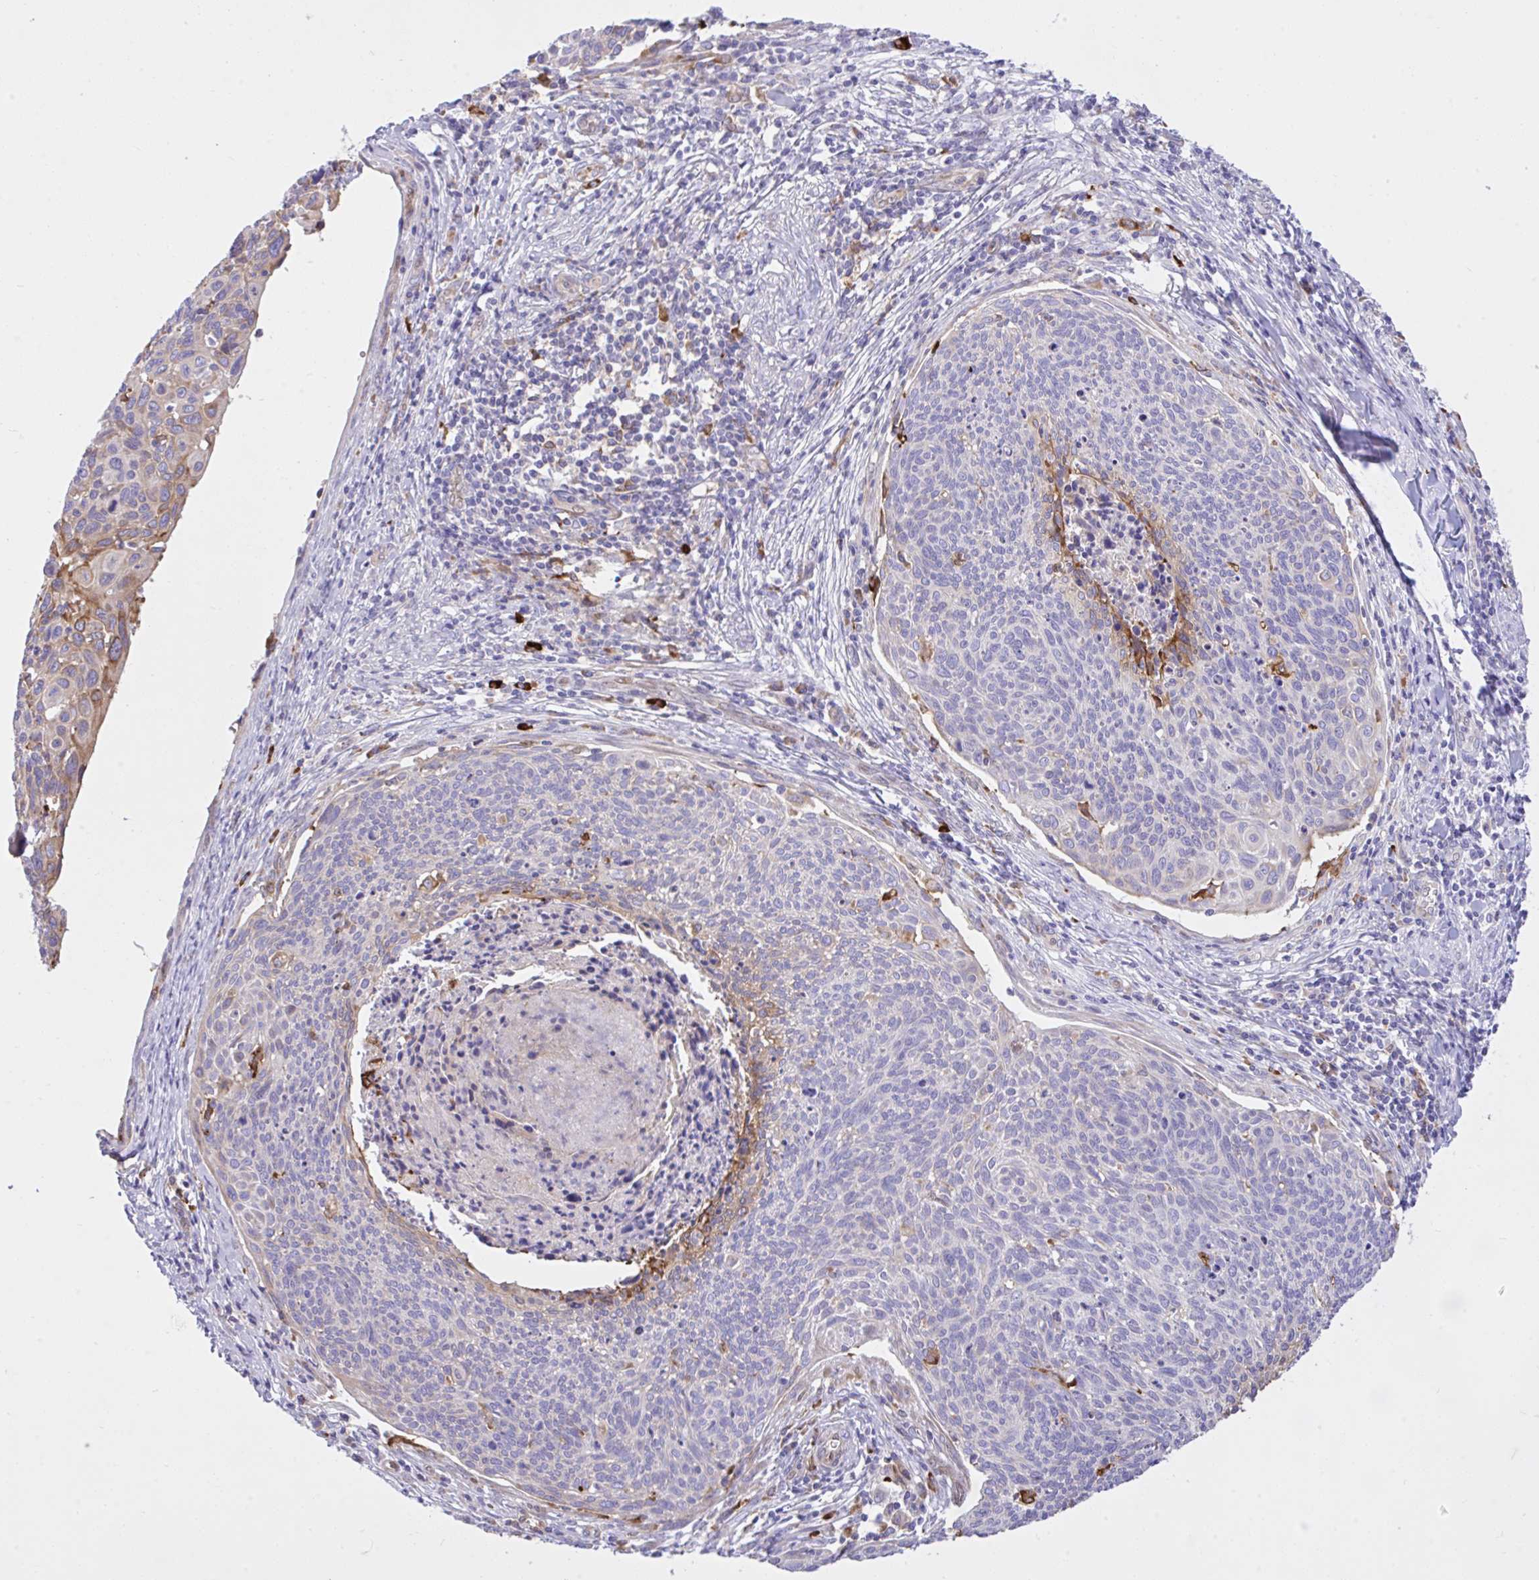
{"staining": {"intensity": "moderate", "quantity": "<25%", "location": "cytoplasmic/membranous"}, "tissue": "cervical cancer", "cell_type": "Tumor cells", "image_type": "cancer", "snomed": [{"axis": "morphology", "description": "Squamous cell carcinoma, NOS"}, {"axis": "topography", "description": "Cervix"}], "caption": "Immunohistochemical staining of cervical cancer reveals low levels of moderate cytoplasmic/membranous expression in approximately <25% of tumor cells. Using DAB (brown) and hematoxylin (blue) stains, captured at high magnification using brightfield microscopy.", "gene": "EEF1A2", "patient": {"sex": "female", "age": 49}}